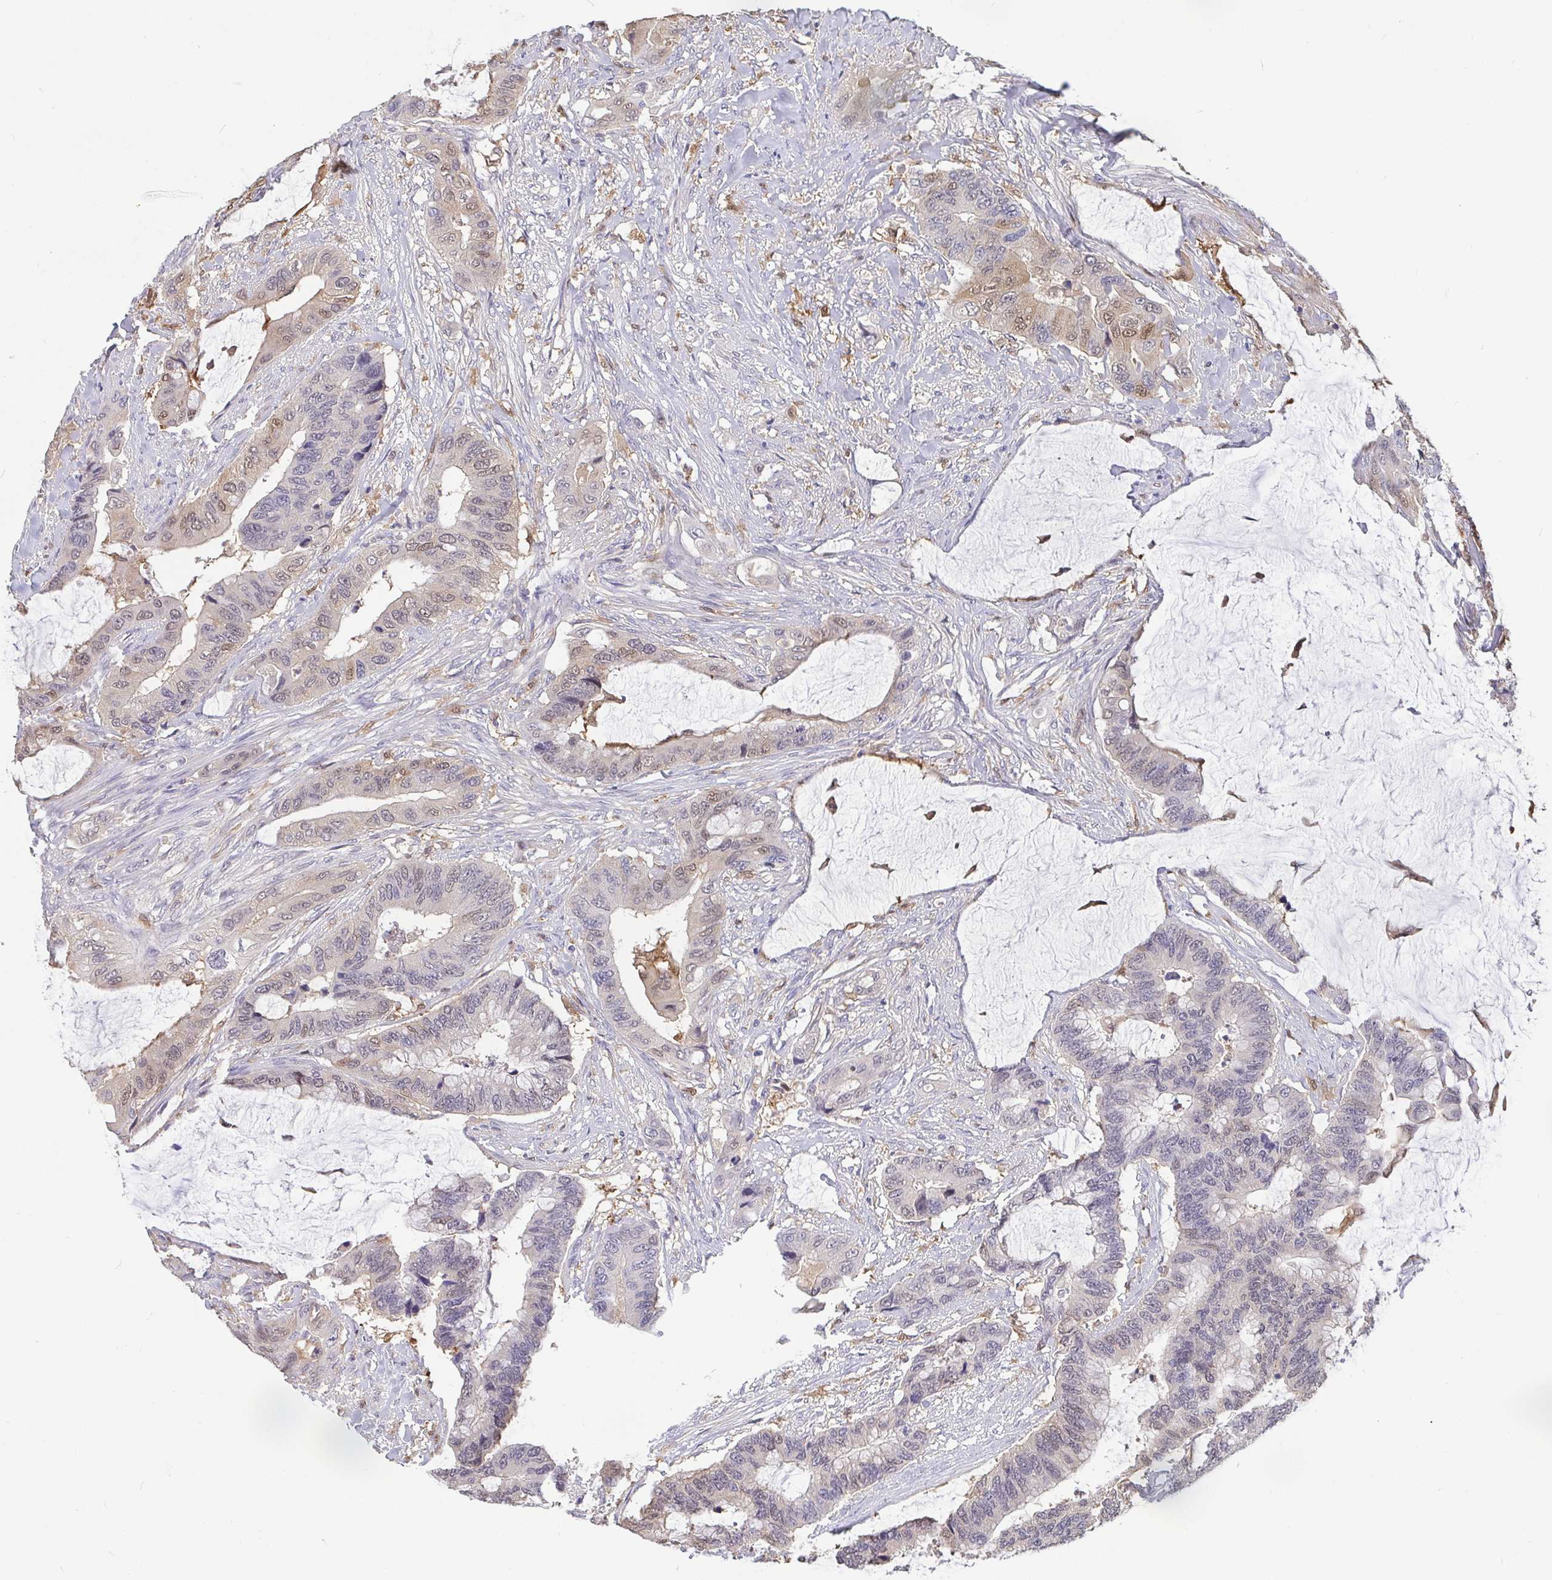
{"staining": {"intensity": "weak", "quantity": "25%-75%", "location": "cytoplasmic/membranous,nuclear"}, "tissue": "colorectal cancer", "cell_type": "Tumor cells", "image_type": "cancer", "snomed": [{"axis": "morphology", "description": "Adenocarcinoma, NOS"}, {"axis": "topography", "description": "Rectum"}], "caption": "Human adenocarcinoma (colorectal) stained with a protein marker demonstrates weak staining in tumor cells.", "gene": "IDH1", "patient": {"sex": "female", "age": 59}}